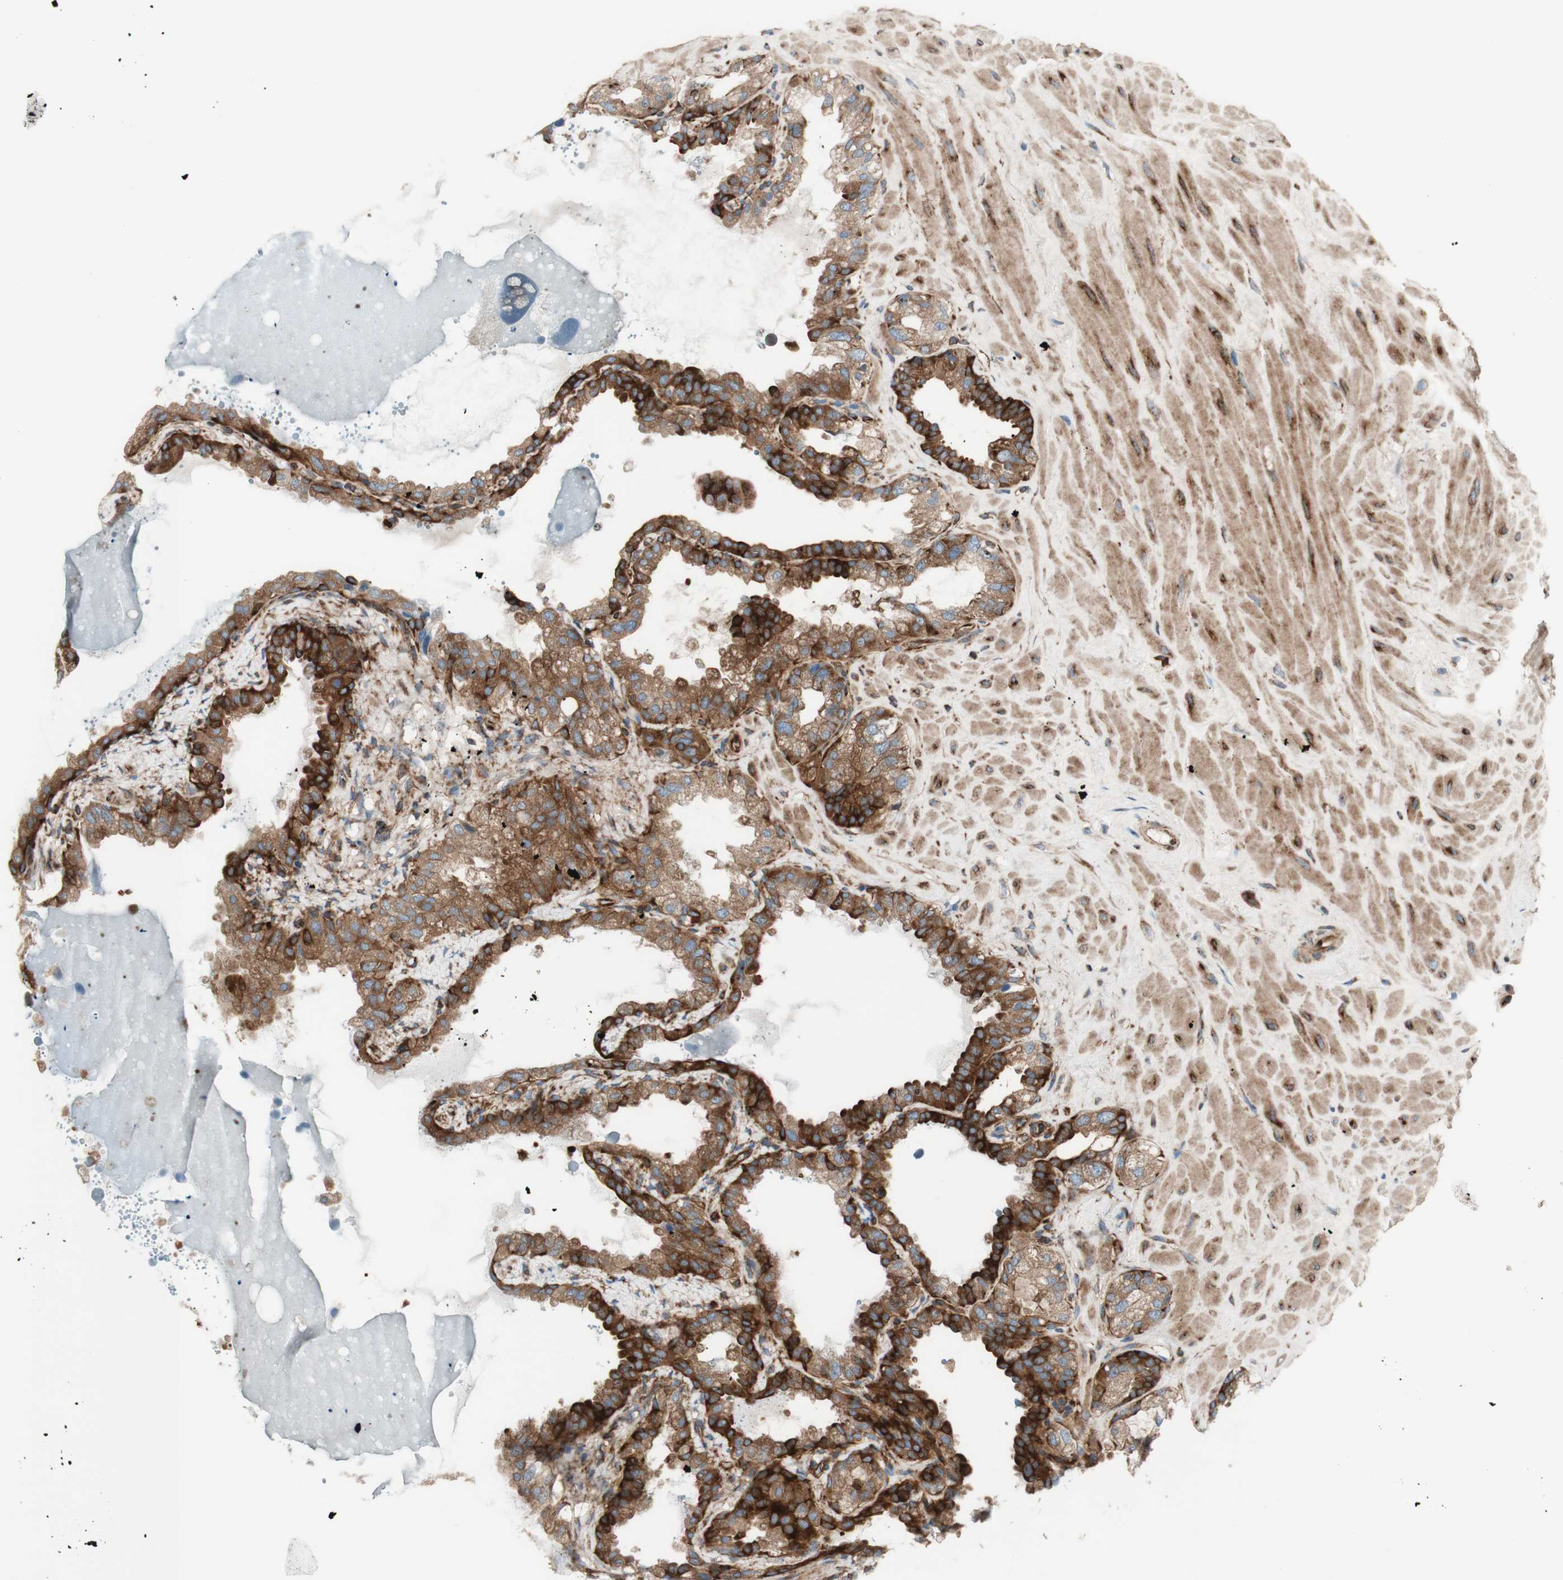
{"staining": {"intensity": "strong", "quantity": "25%-75%", "location": "cytoplasmic/membranous,nuclear"}, "tissue": "seminal vesicle", "cell_type": "Glandular cells", "image_type": "normal", "snomed": [{"axis": "morphology", "description": "Normal tissue, NOS"}, {"axis": "topography", "description": "Seminal veicle"}], "caption": "Strong cytoplasmic/membranous,nuclear staining for a protein is present in about 25%-75% of glandular cells of unremarkable seminal vesicle using IHC.", "gene": "CCN4", "patient": {"sex": "male", "age": 68}}